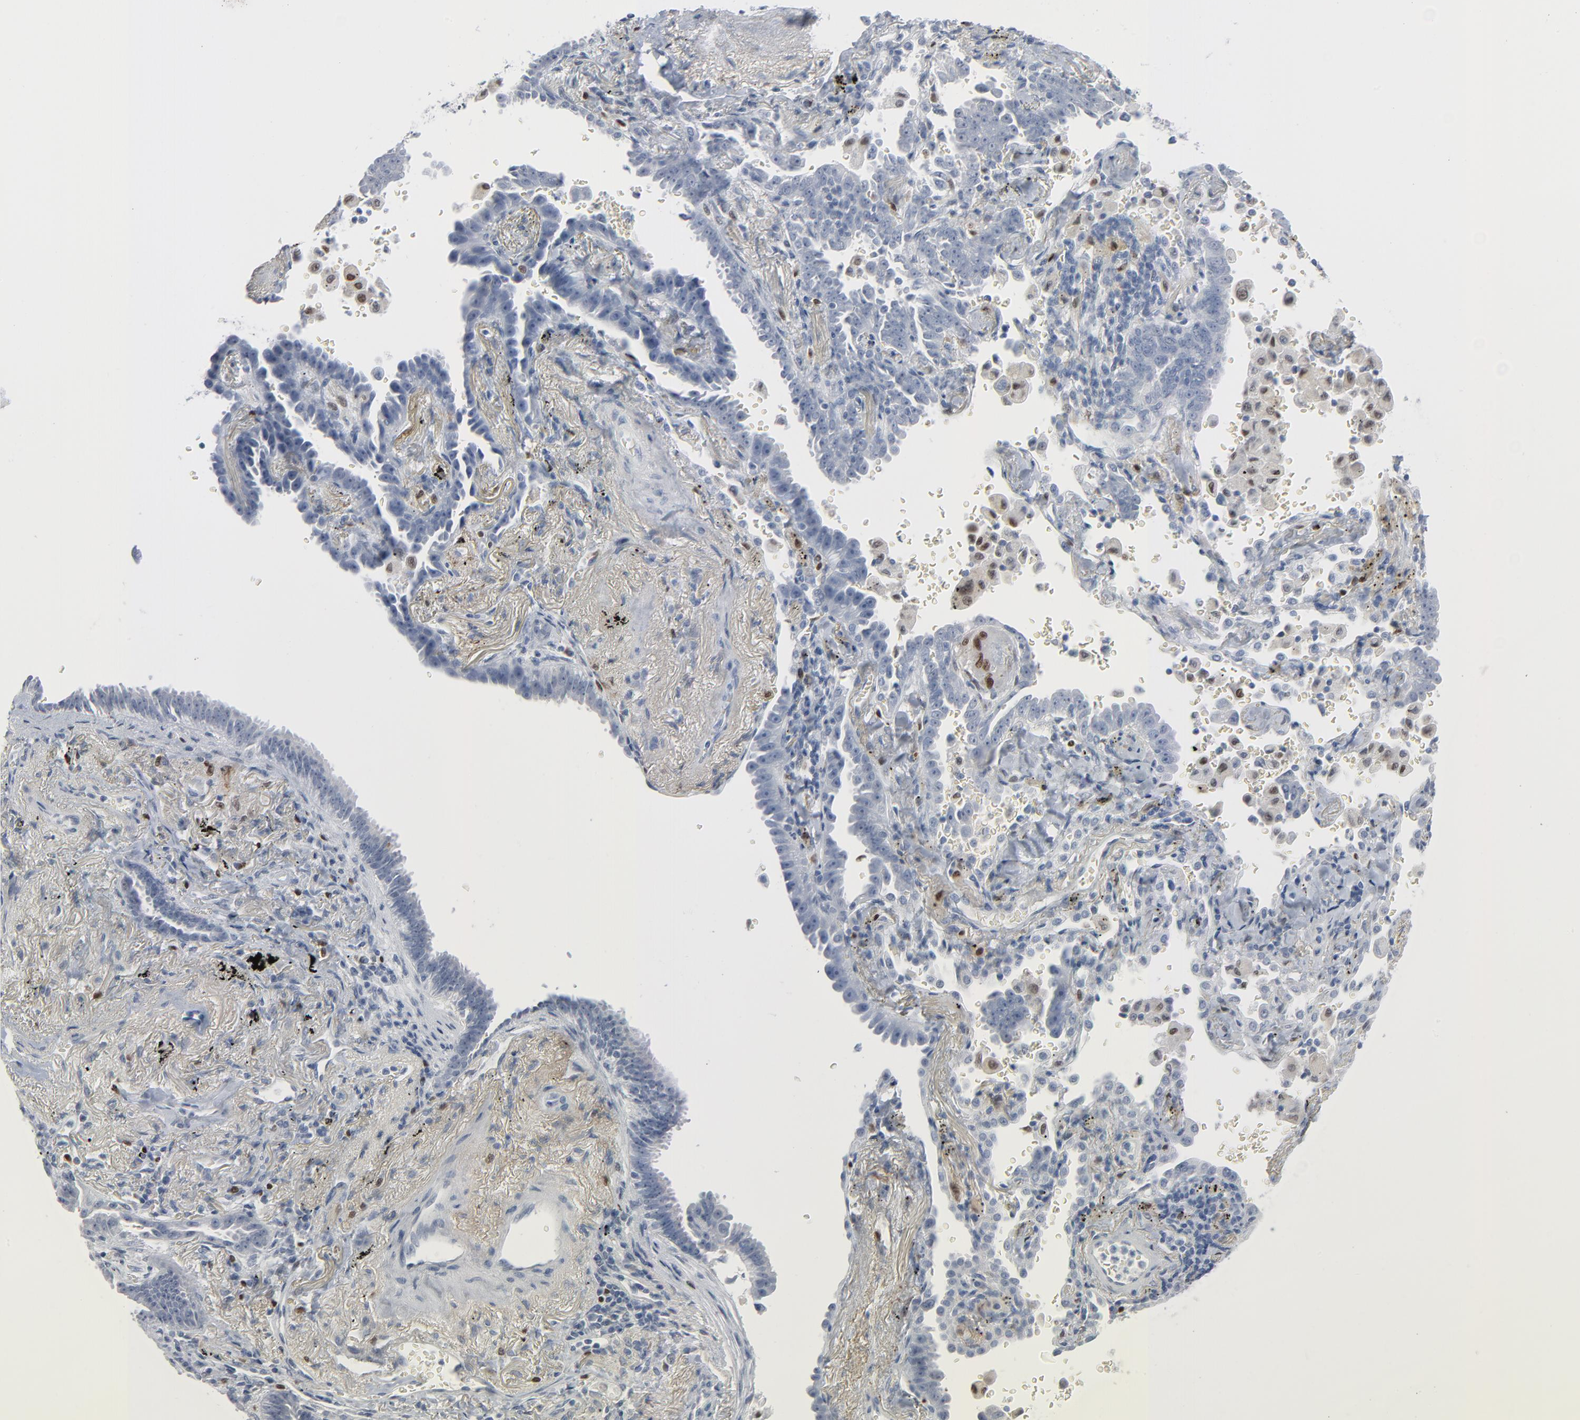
{"staining": {"intensity": "negative", "quantity": "none", "location": "none"}, "tissue": "lung cancer", "cell_type": "Tumor cells", "image_type": "cancer", "snomed": [{"axis": "morphology", "description": "Adenocarcinoma, NOS"}, {"axis": "topography", "description": "Lung"}], "caption": "High power microscopy image of an immunohistochemistry micrograph of adenocarcinoma (lung), revealing no significant expression in tumor cells.", "gene": "MITF", "patient": {"sex": "female", "age": 64}}